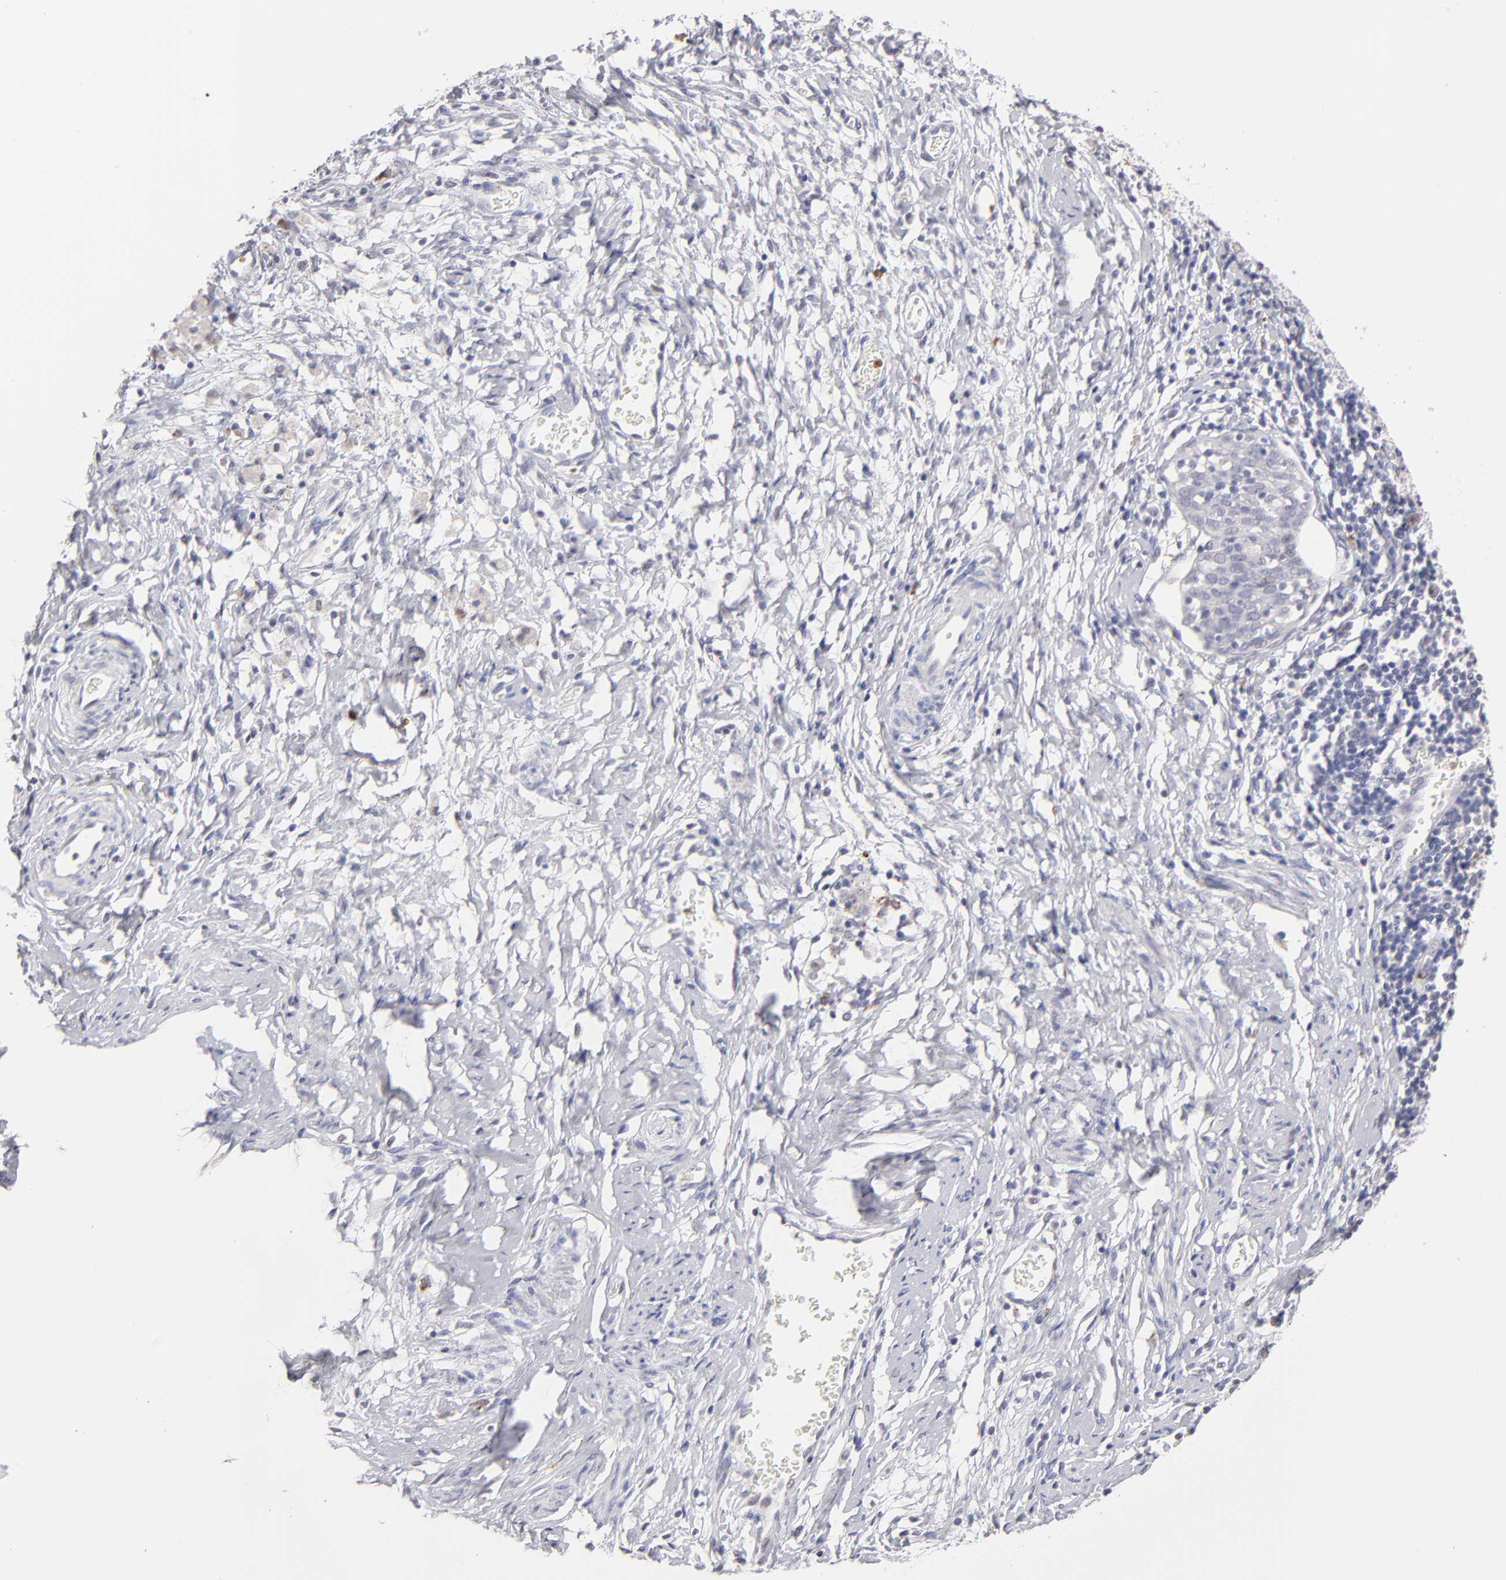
{"staining": {"intensity": "negative", "quantity": "none", "location": "none"}, "tissue": "cervical cancer", "cell_type": "Tumor cells", "image_type": "cancer", "snomed": [{"axis": "morphology", "description": "Normal tissue, NOS"}, {"axis": "morphology", "description": "Squamous cell carcinoma, NOS"}, {"axis": "topography", "description": "Cervix"}], "caption": "This micrograph is of cervical squamous cell carcinoma stained with immunohistochemistry to label a protein in brown with the nuclei are counter-stained blue. There is no staining in tumor cells.", "gene": "MGAM", "patient": {"sex": "female", "age": 67}}